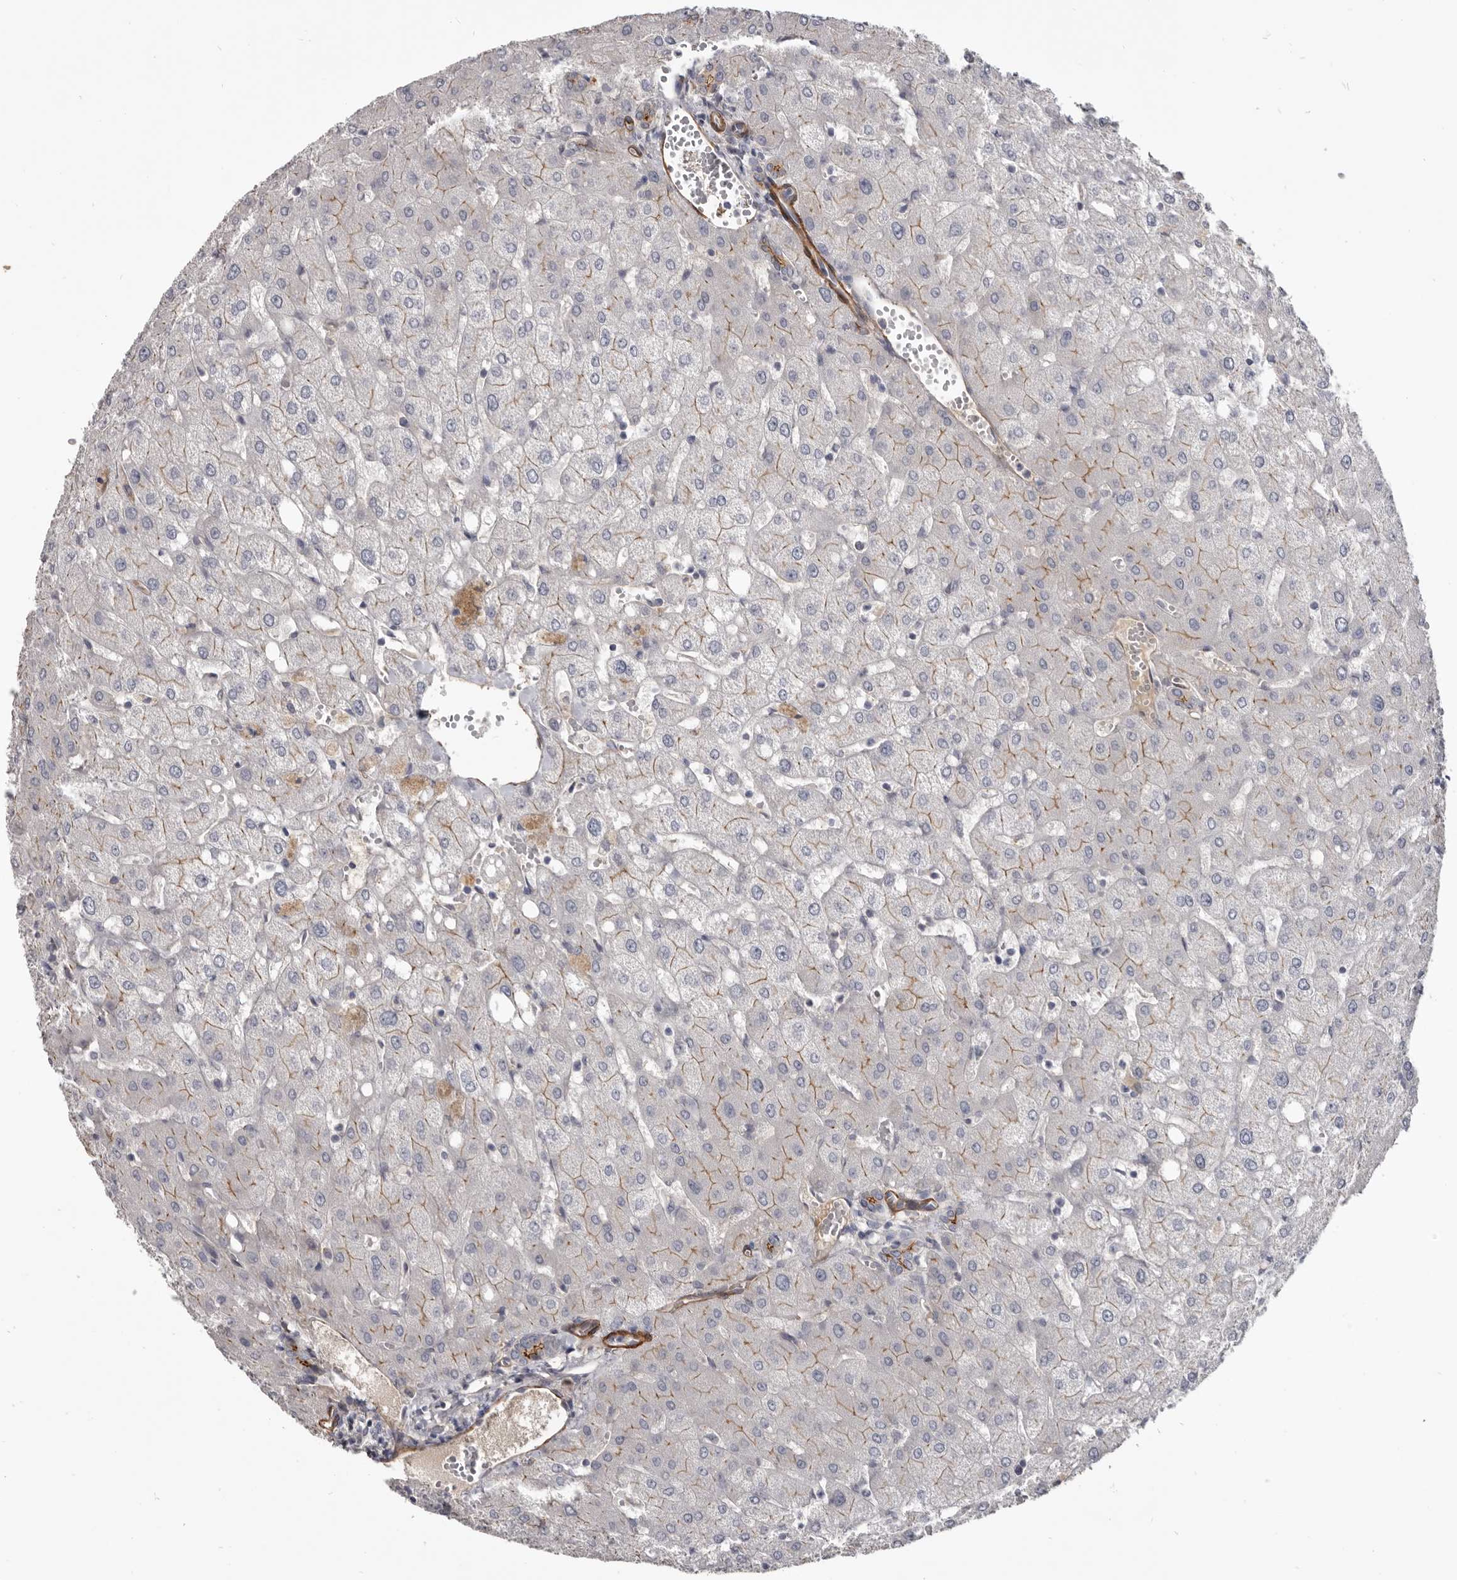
{"staining": {"intensity": "moderate", "quantity": "<25%", "location": "cytoplasmic/membranous"}, "tissue": "liver", "cell_type": "Cholangiocytes", "image_type": "normal", "snomed": [{"axis": "morphology", "description": "Normal tissue, NOS"}, {"axis": "topography", "description": "Liver"}], "caption": "Immunohistochemical staining of benign human liver shows moderate cytoplasmic/membranous protein positivity in approximately <25% of cholangiocytes. (DAB IHC with brightfield microscopy, high magnification).", "gene": "CGN", "patient": {"sex": "female", "age": 54}}